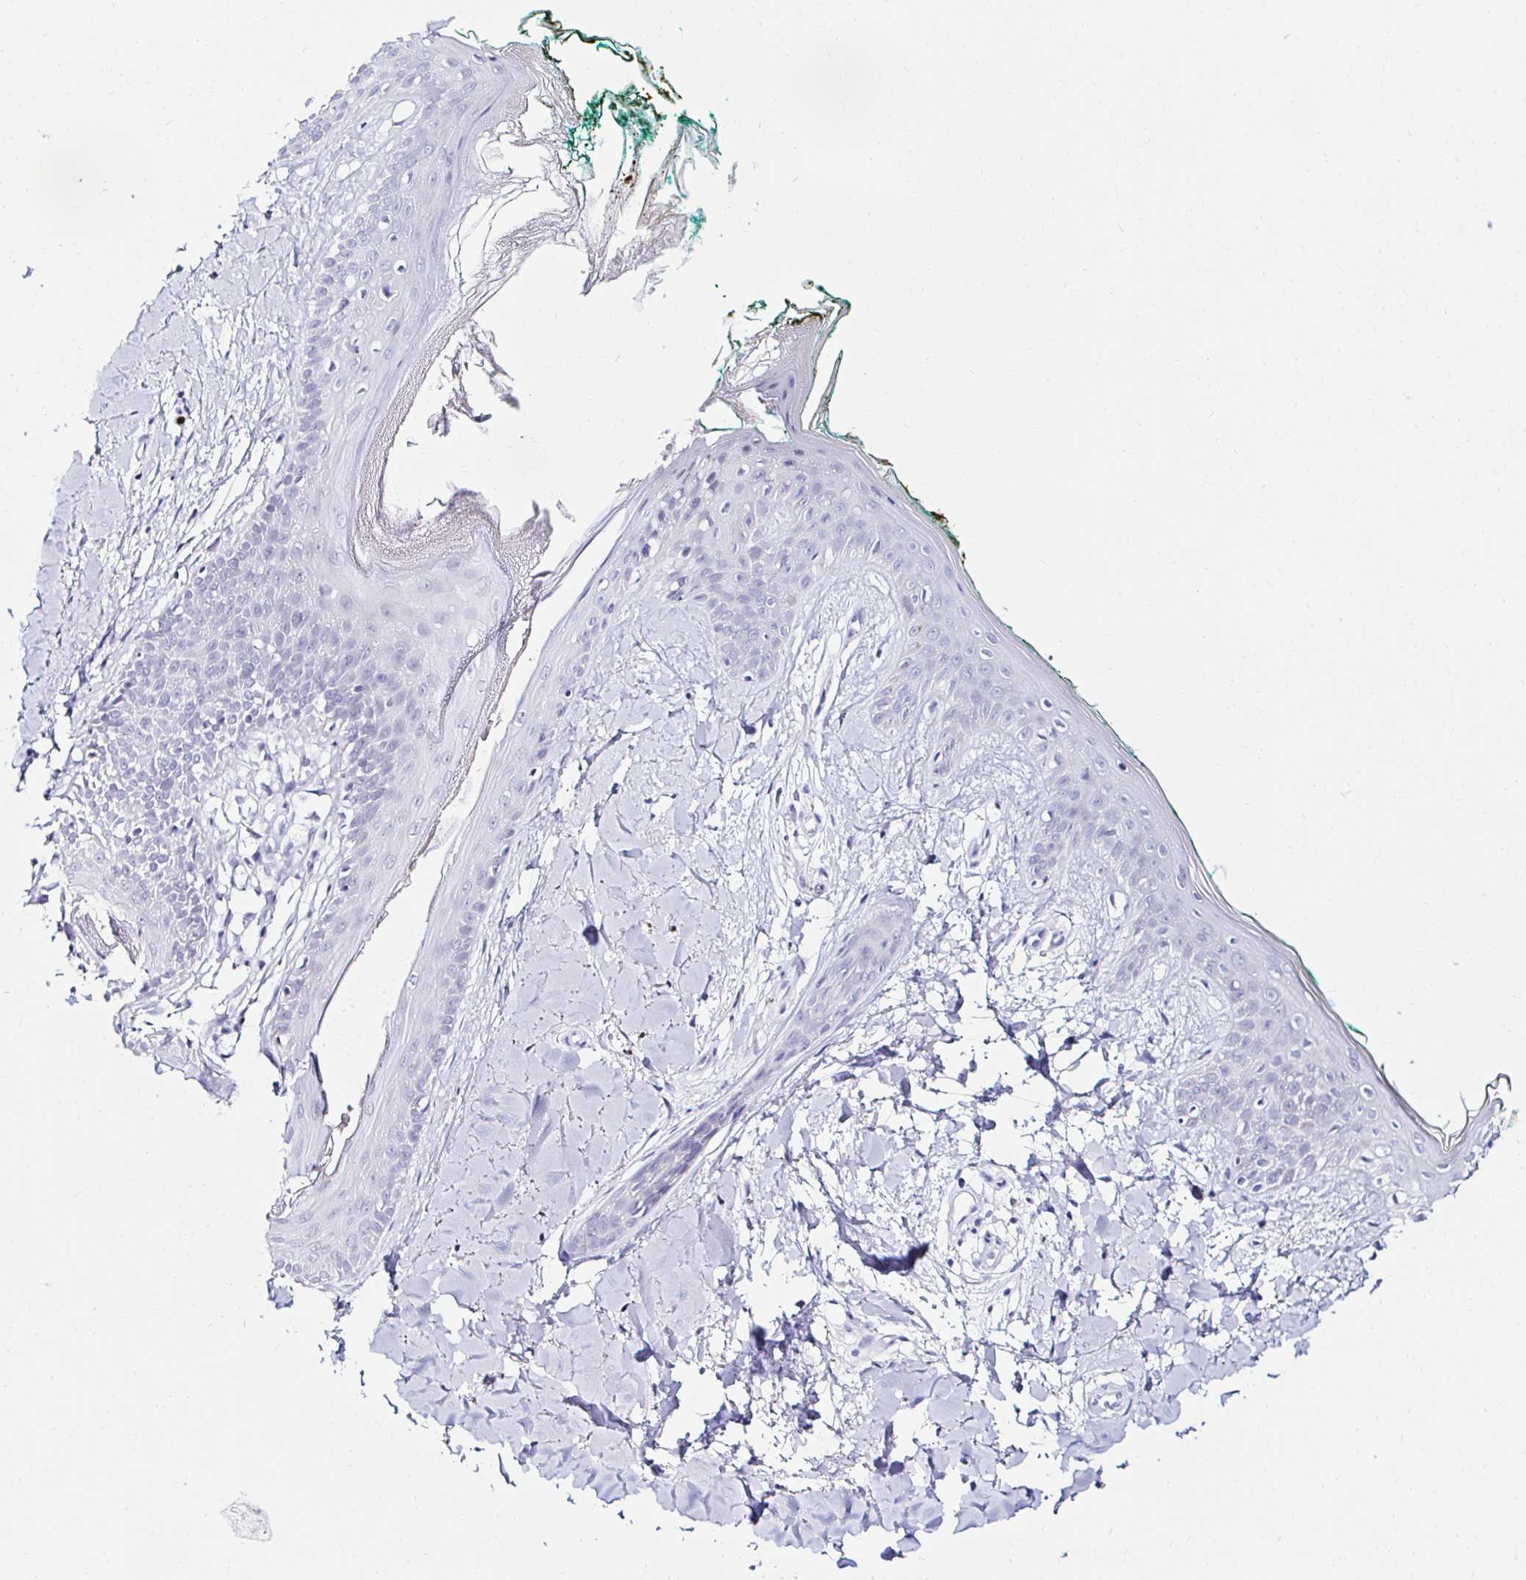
{"staining": {"intensity": "negative", "quantity": "none", "location": "none"}, "tissue": "skin", "cell_type": "Fibroblasts", "image_type": "normal", "snomed": [{"axis": "morphology", "description": "Normal tissue, NOS"}, {"axis": "topography", "description": "Skin"}], "caption": "High power microscopy image of an immunohistochemistry micrograph of unremarkable skin, revealing no significant expression in fibroblasts.", "gene": "CYBB", "patient": {"sex": "female", "age": 34}}